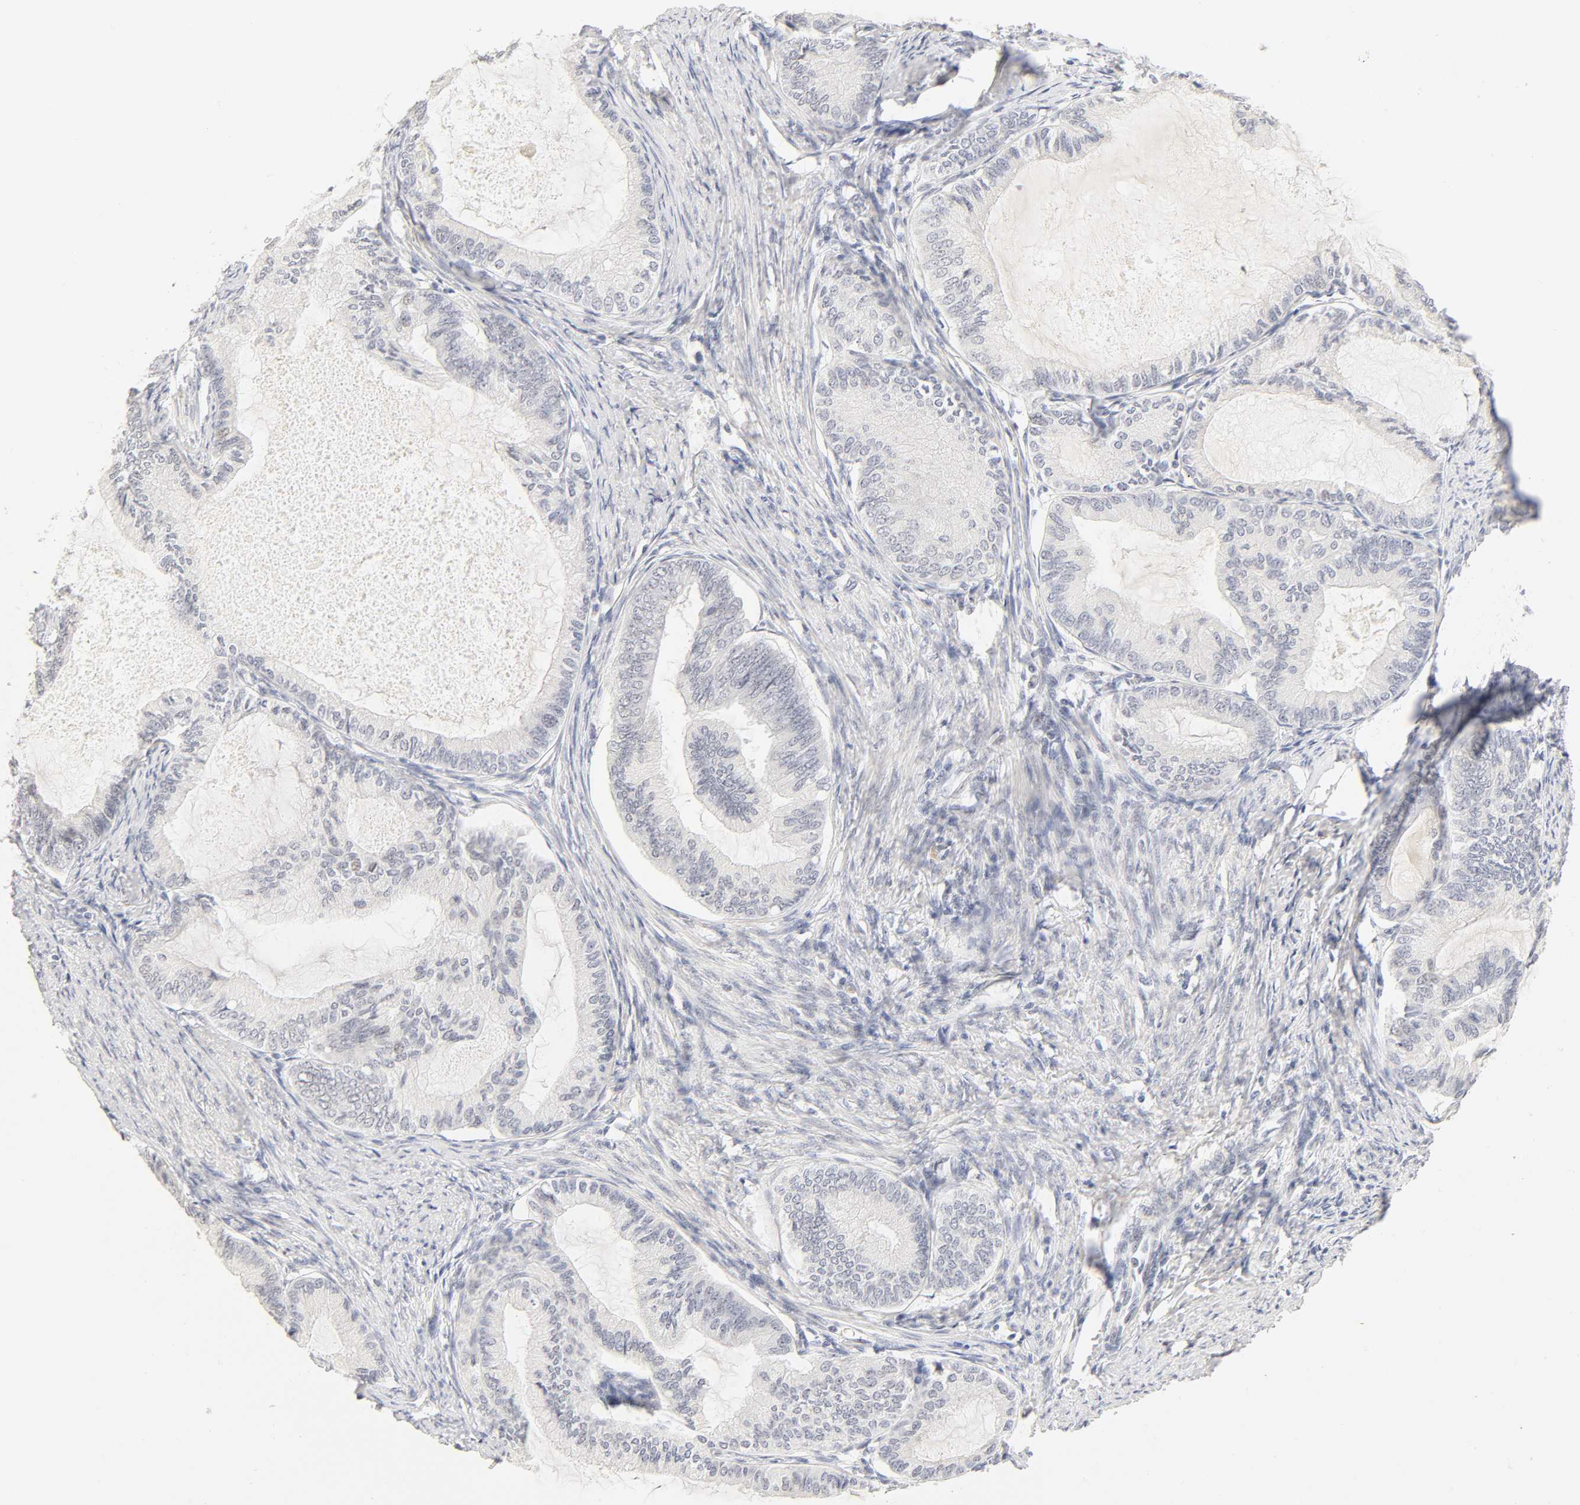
{"staining": {"intensity": "negative", "quantity": "none", "location": "none"}, "tissue": "endometrial cancer", "cell_type": "Tumor cells", "image_type": "cancer", "snomed": [{"axis": "morphology", "description": "Adenocarcinoma, NOS"}, {"axis": "topography", "description": "Endometrium"}], "caption": "The image reveals no significant positivity in tumor cells of endometrial cancer.", "gene": "MNAT1", "patient": {"sex": "female", "age": 86}}